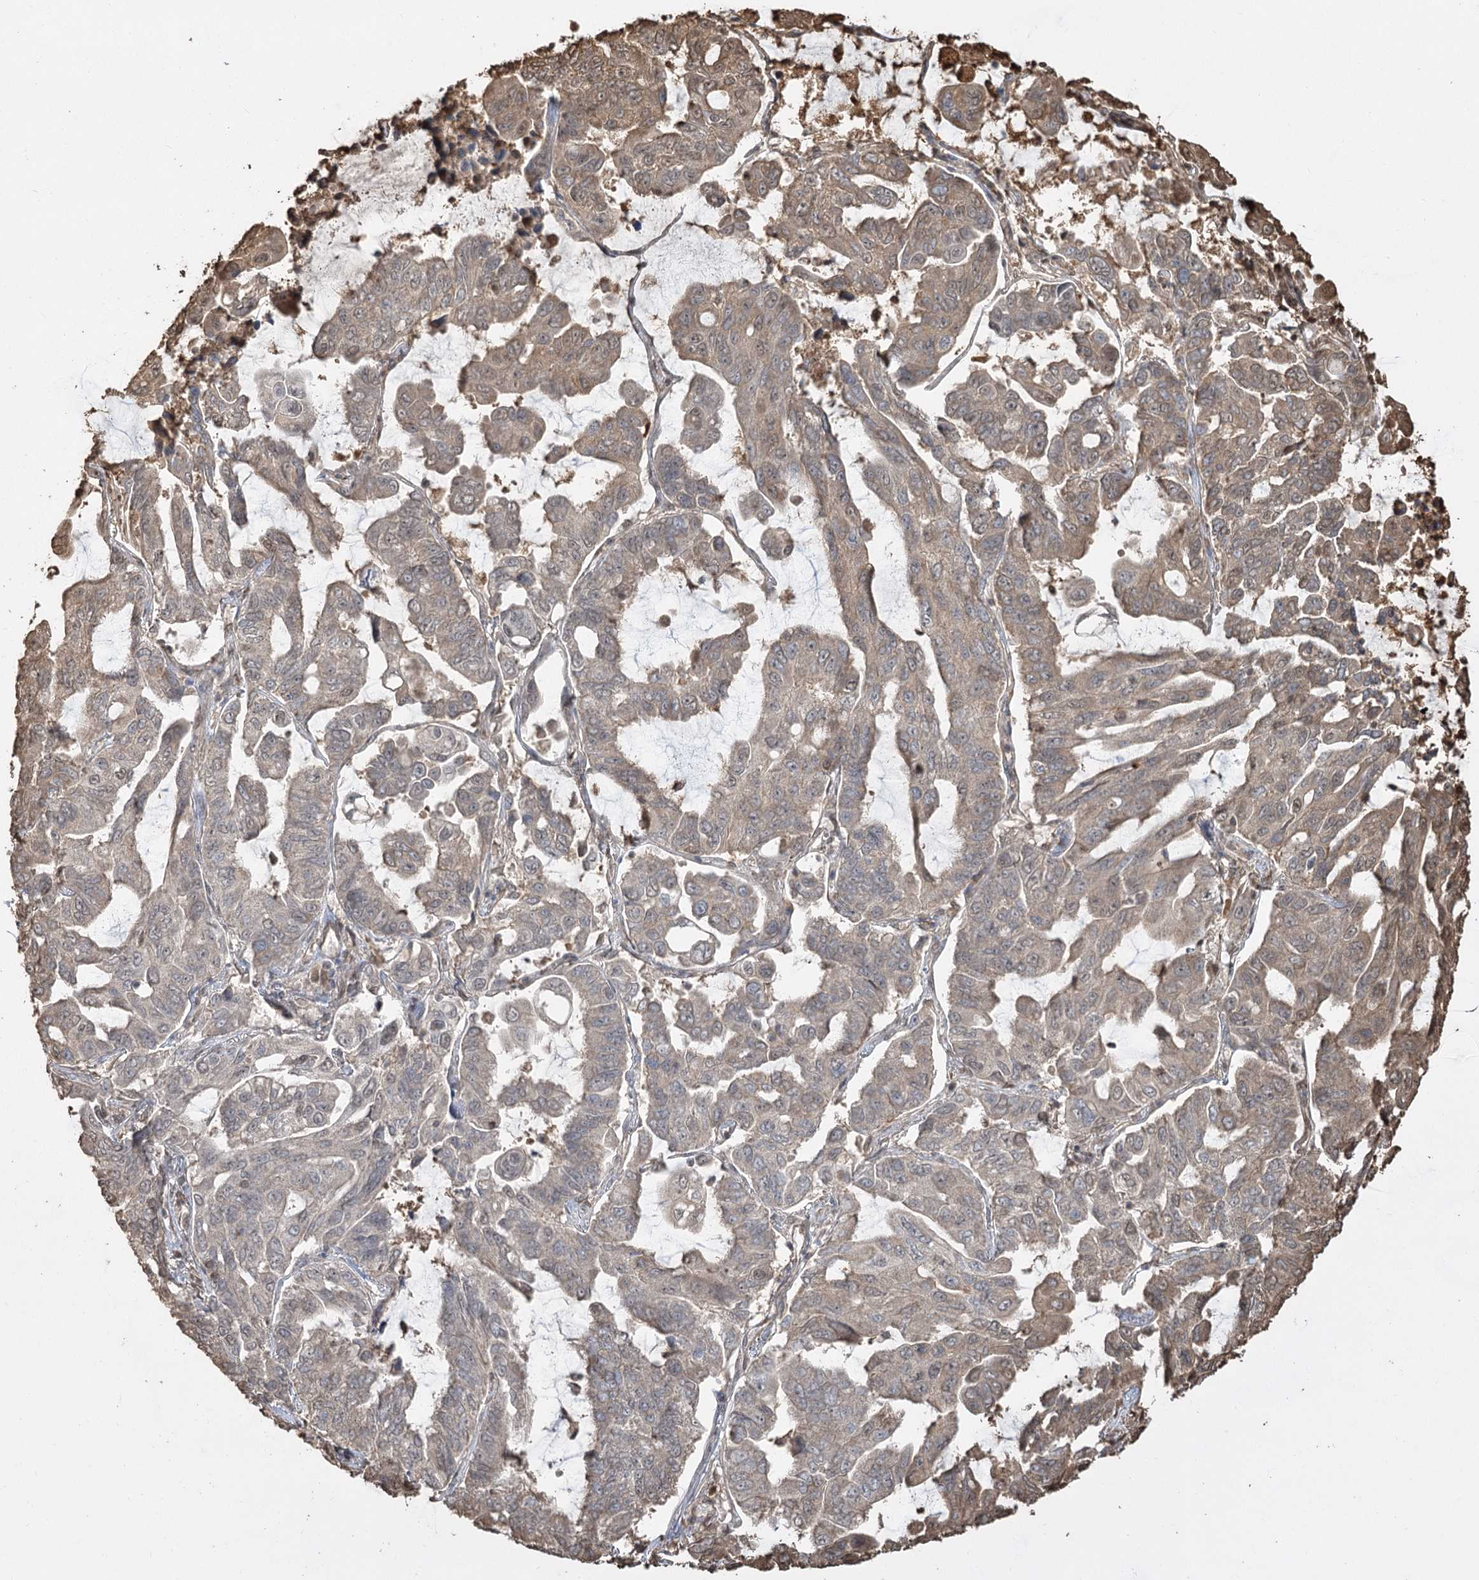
{"staining": {"intensity": "moderate", "quantity": "<25%", "location": "cytoplasmic/membranous"}, "tissue": "lung cancer", "cell_type": "Tumor cells", "image_type": "cancer", "snomed": [{"axis": "morphology", "description": "Adenocarcinoma, NOS"}, {"axis": "topography", "description": "Lung"}], "caption": "Tumor cells show low levels of moderate cytoplasmic/membranous staining in approximately <25% of cells in human lung cancer (adenocarcinoma).", "gene": "PLCH1", "patient": {"sex": "male", "age": 64}}